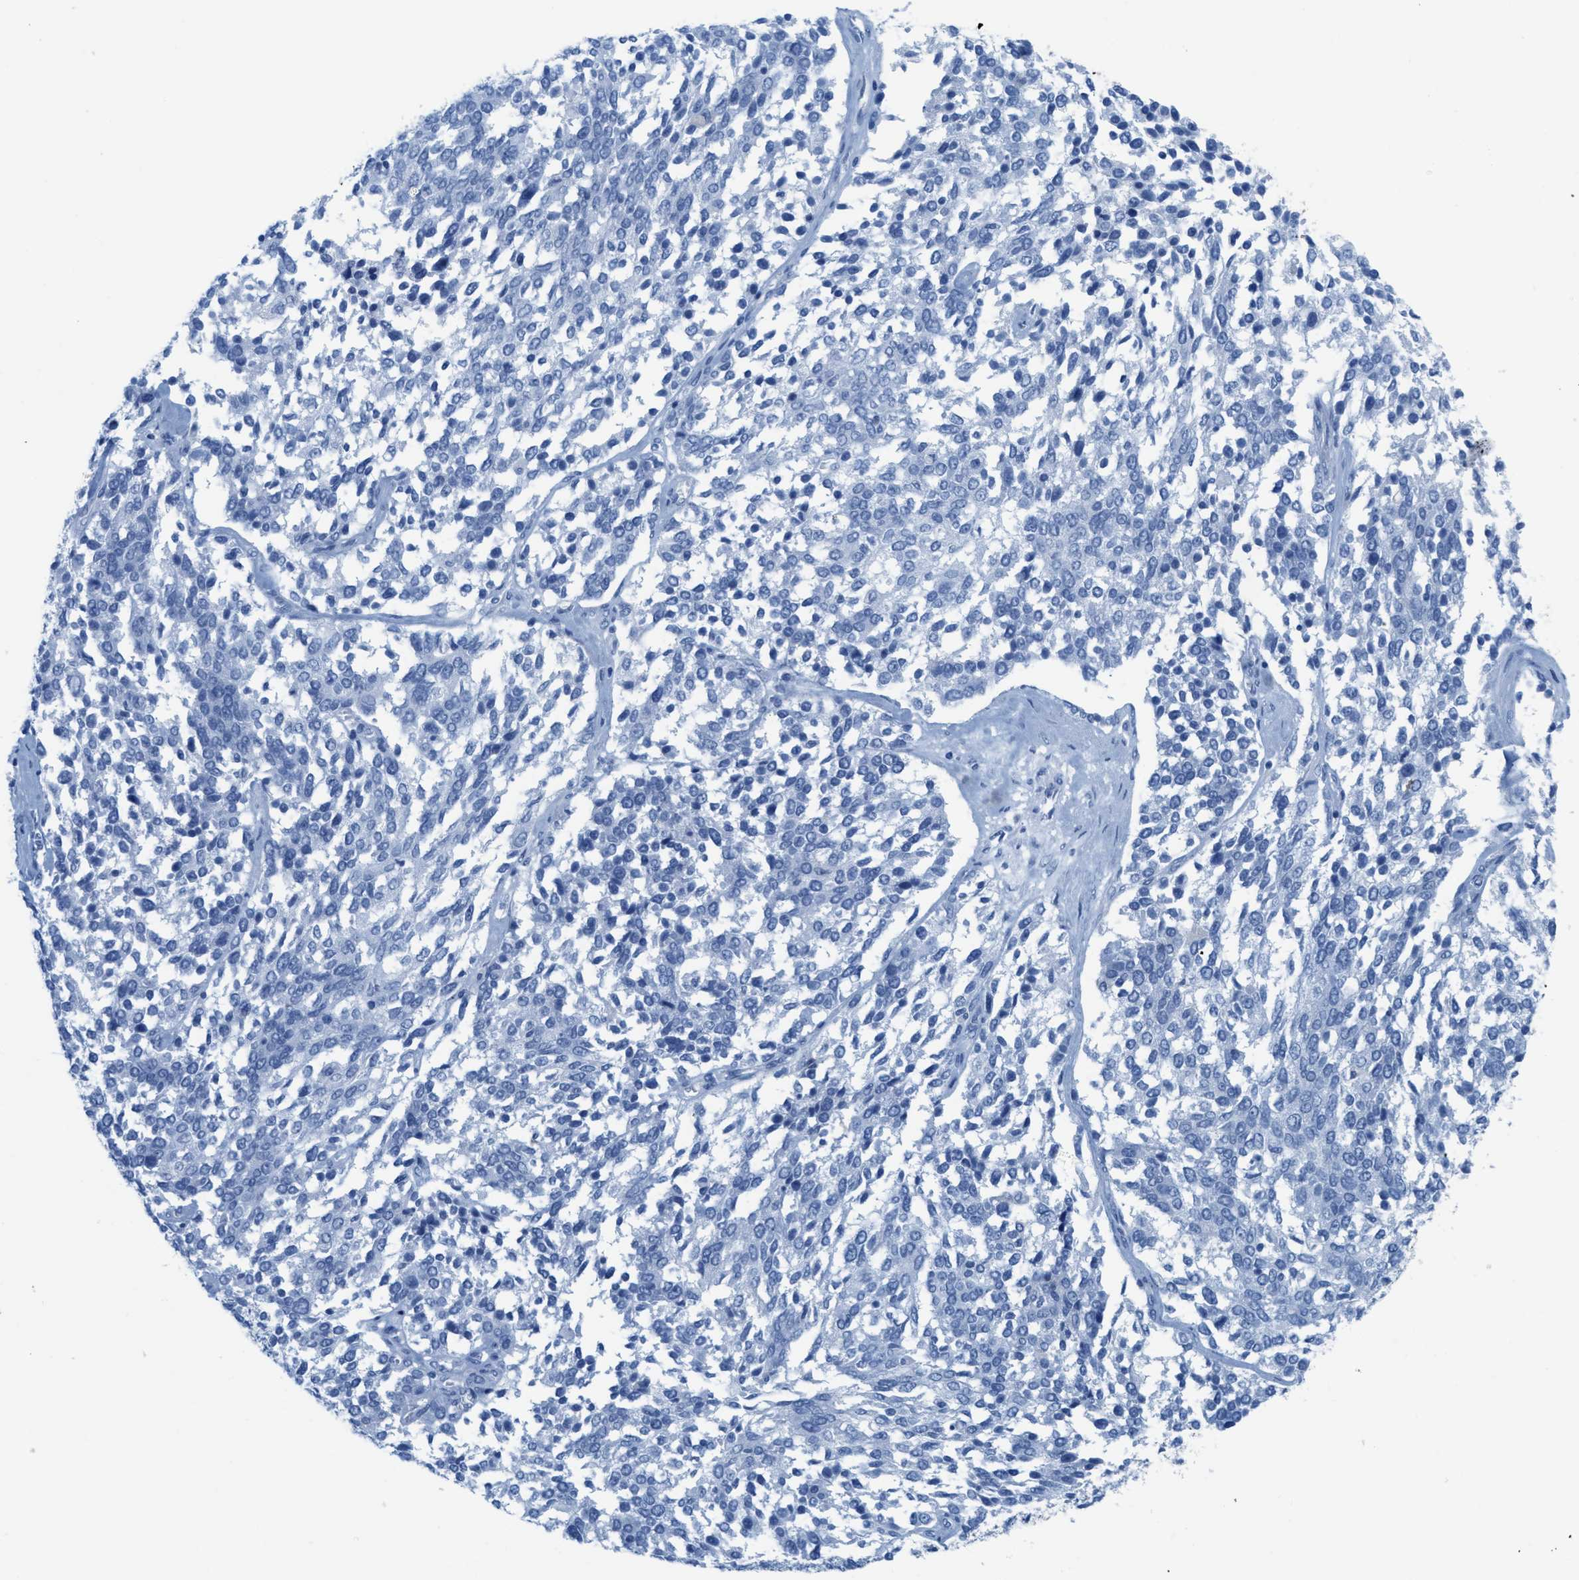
{"staining": {"intensity": "negative", "quantity": "none", "location": "none"}, "tissue": "ovarian cancer", "cell_type": "Tumor cells", "image_type": "cancer", "snomed": [{"axis": "morphology", "description": "Cystadenocarcinoma, serous, NOS"}, {"axis": "topography", "description": "Ovary"}], "caption": "Immunohistochemical staining of ovarian cancer demonstrates no significant expression in tumor cells.", "gene": "ASGR1", "patient": {"sex": "female", "age": 44}}